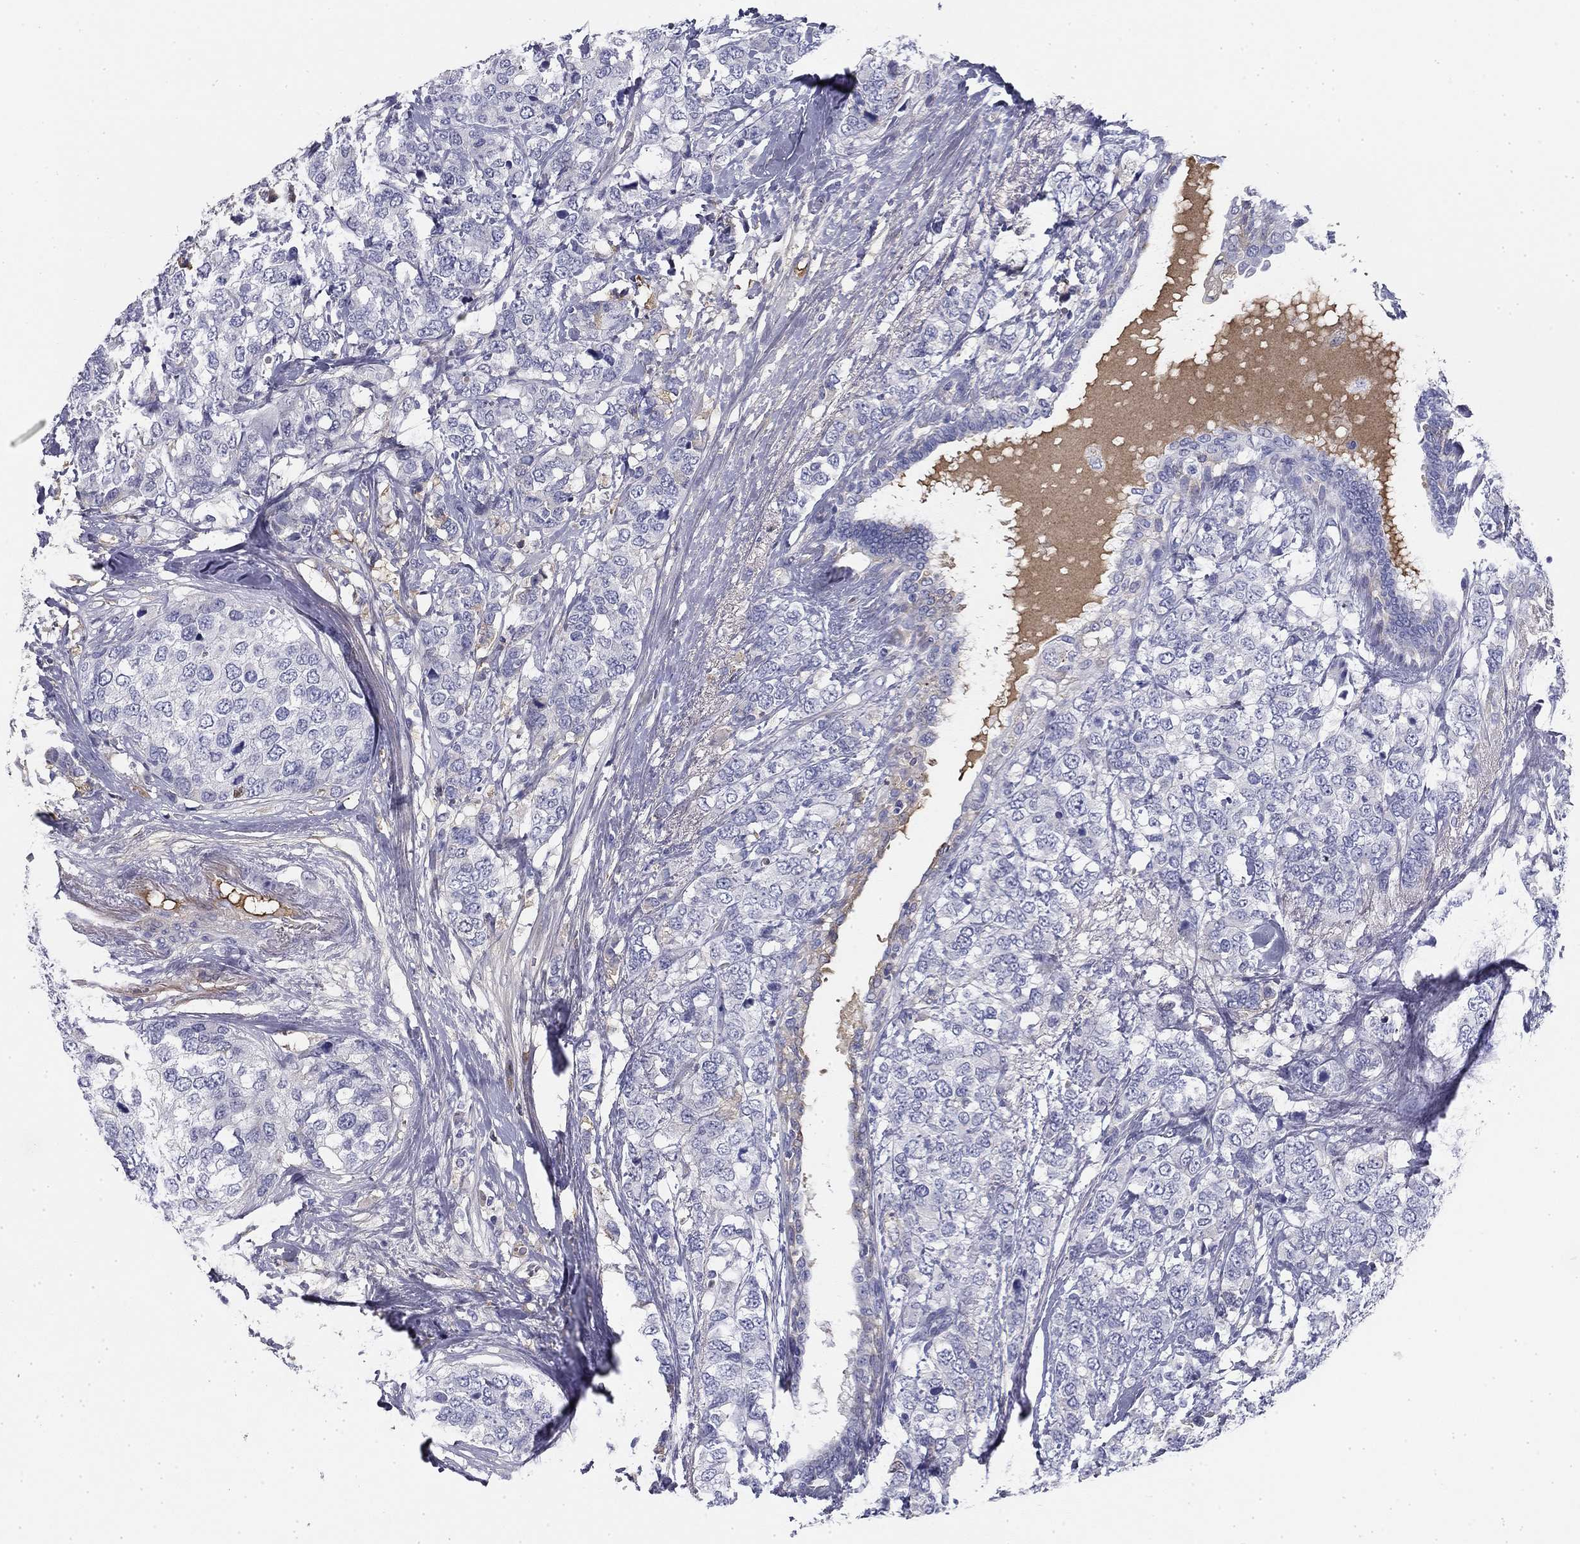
{"staining": {"intensity": "negative", "quantity": "none", "location": "none"}, "tissue": "breast cancer", "cell_type": "Tumor cells", "image_type": "cancer", "snomed": [{"axis": "morphology", "description": "Lobular carcinoma"}, {"axis": "topography", "description": "Breast"}], "caption": "Immunohistochemical staining of human breast cancer shows no significant positivity in tumor cells.", "gene": "CPLX4", "patient": {"sex": "female", "age": 59}}